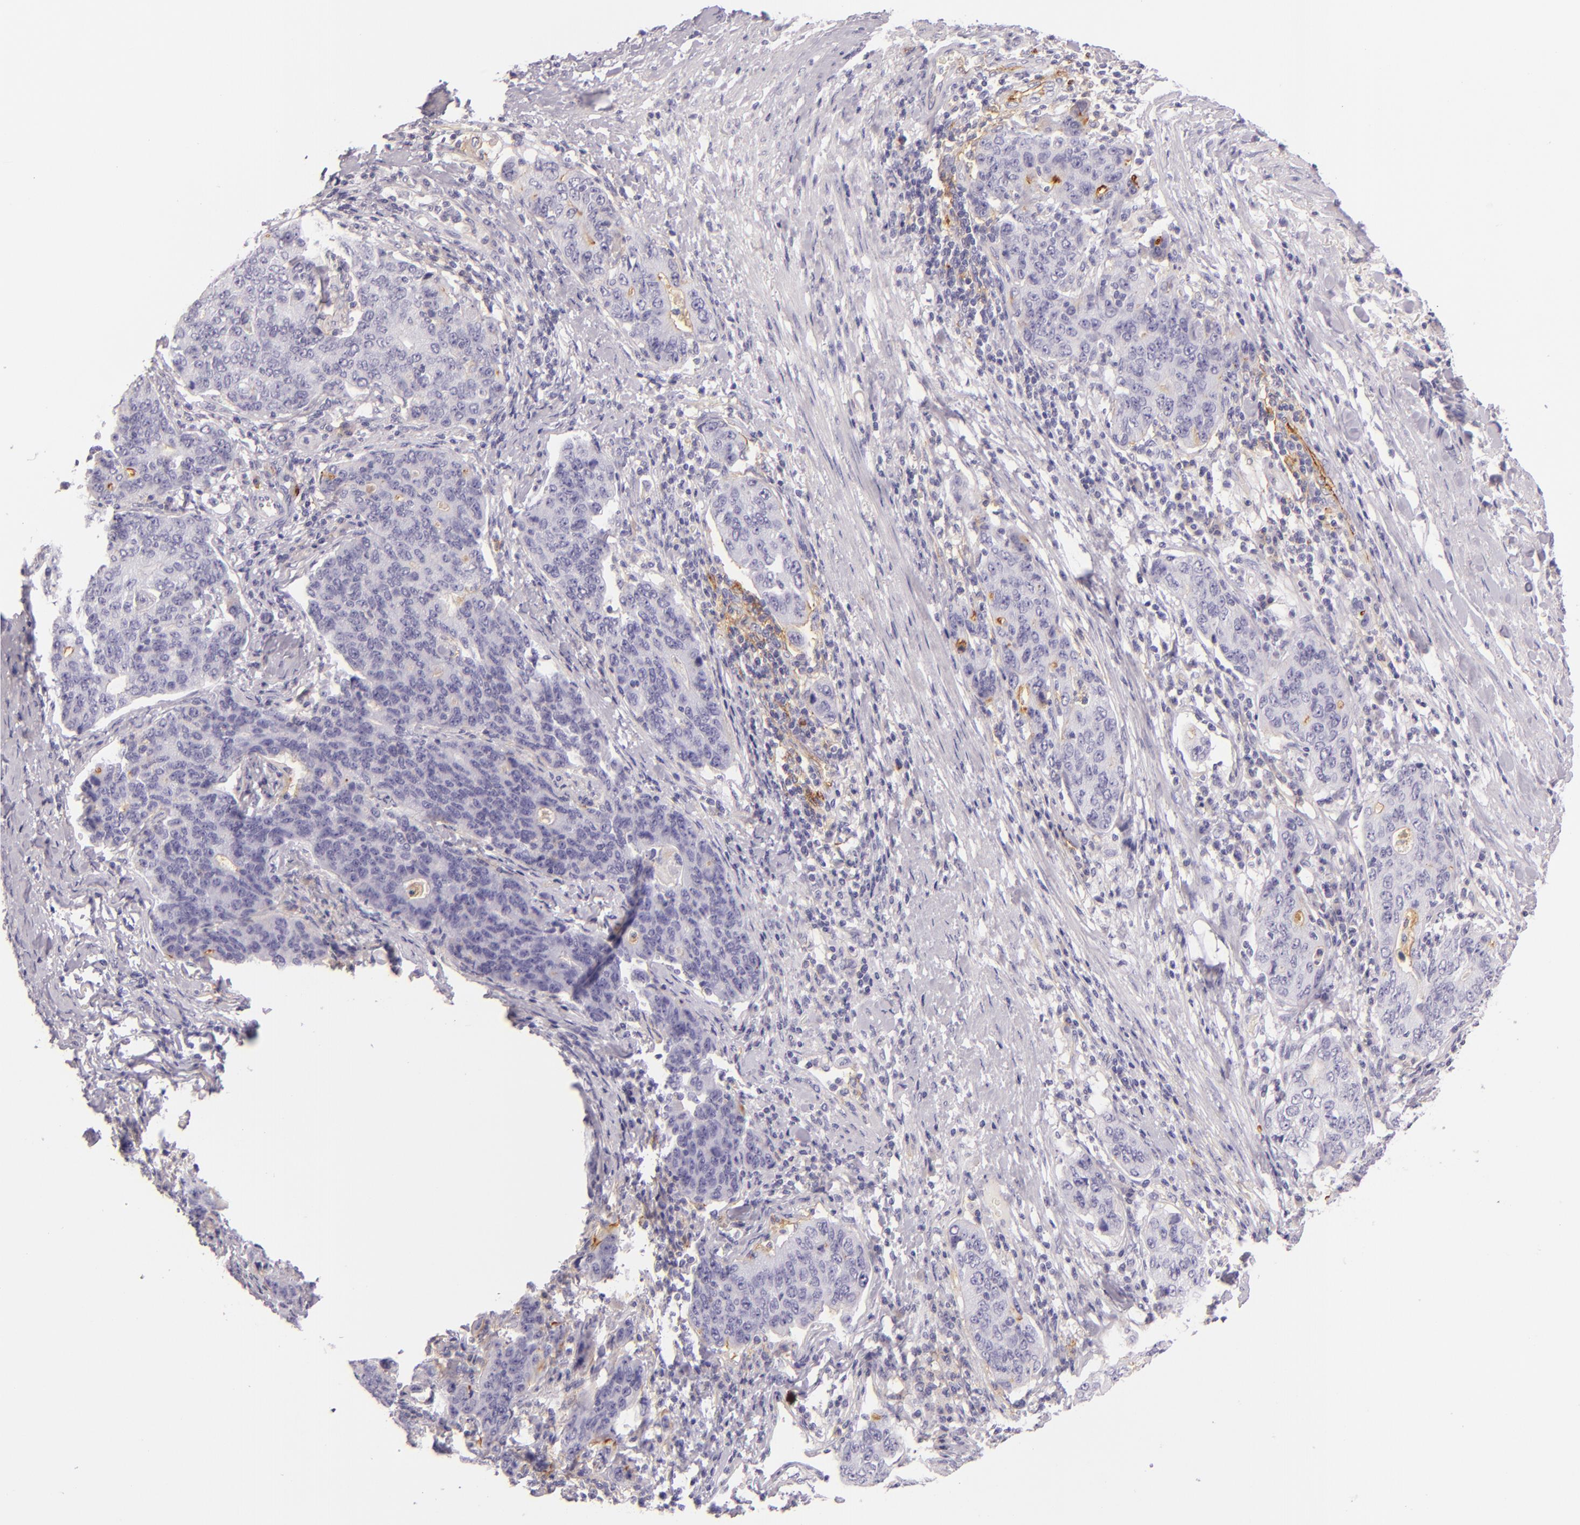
{"staining": {"intensity": "negative", "quantity": "none", "location": "none"}, "tissue": "stomach cancer", "cell_type": "Tumor cells", "image_type": "cancer", "snomed": [{"axis": "morphology", "description": "Adenocarcinoma, NOS"}, {"axis": "topography", "description": "Esophagus"}, {"axis": "topography", "description": "Stomach"}], "caption": "Tumor cells are negative for brown protein staining in stomach adenocarcinoma.", "gene": "ICAM1", "patient": {"sex": "male", "age": 74}}